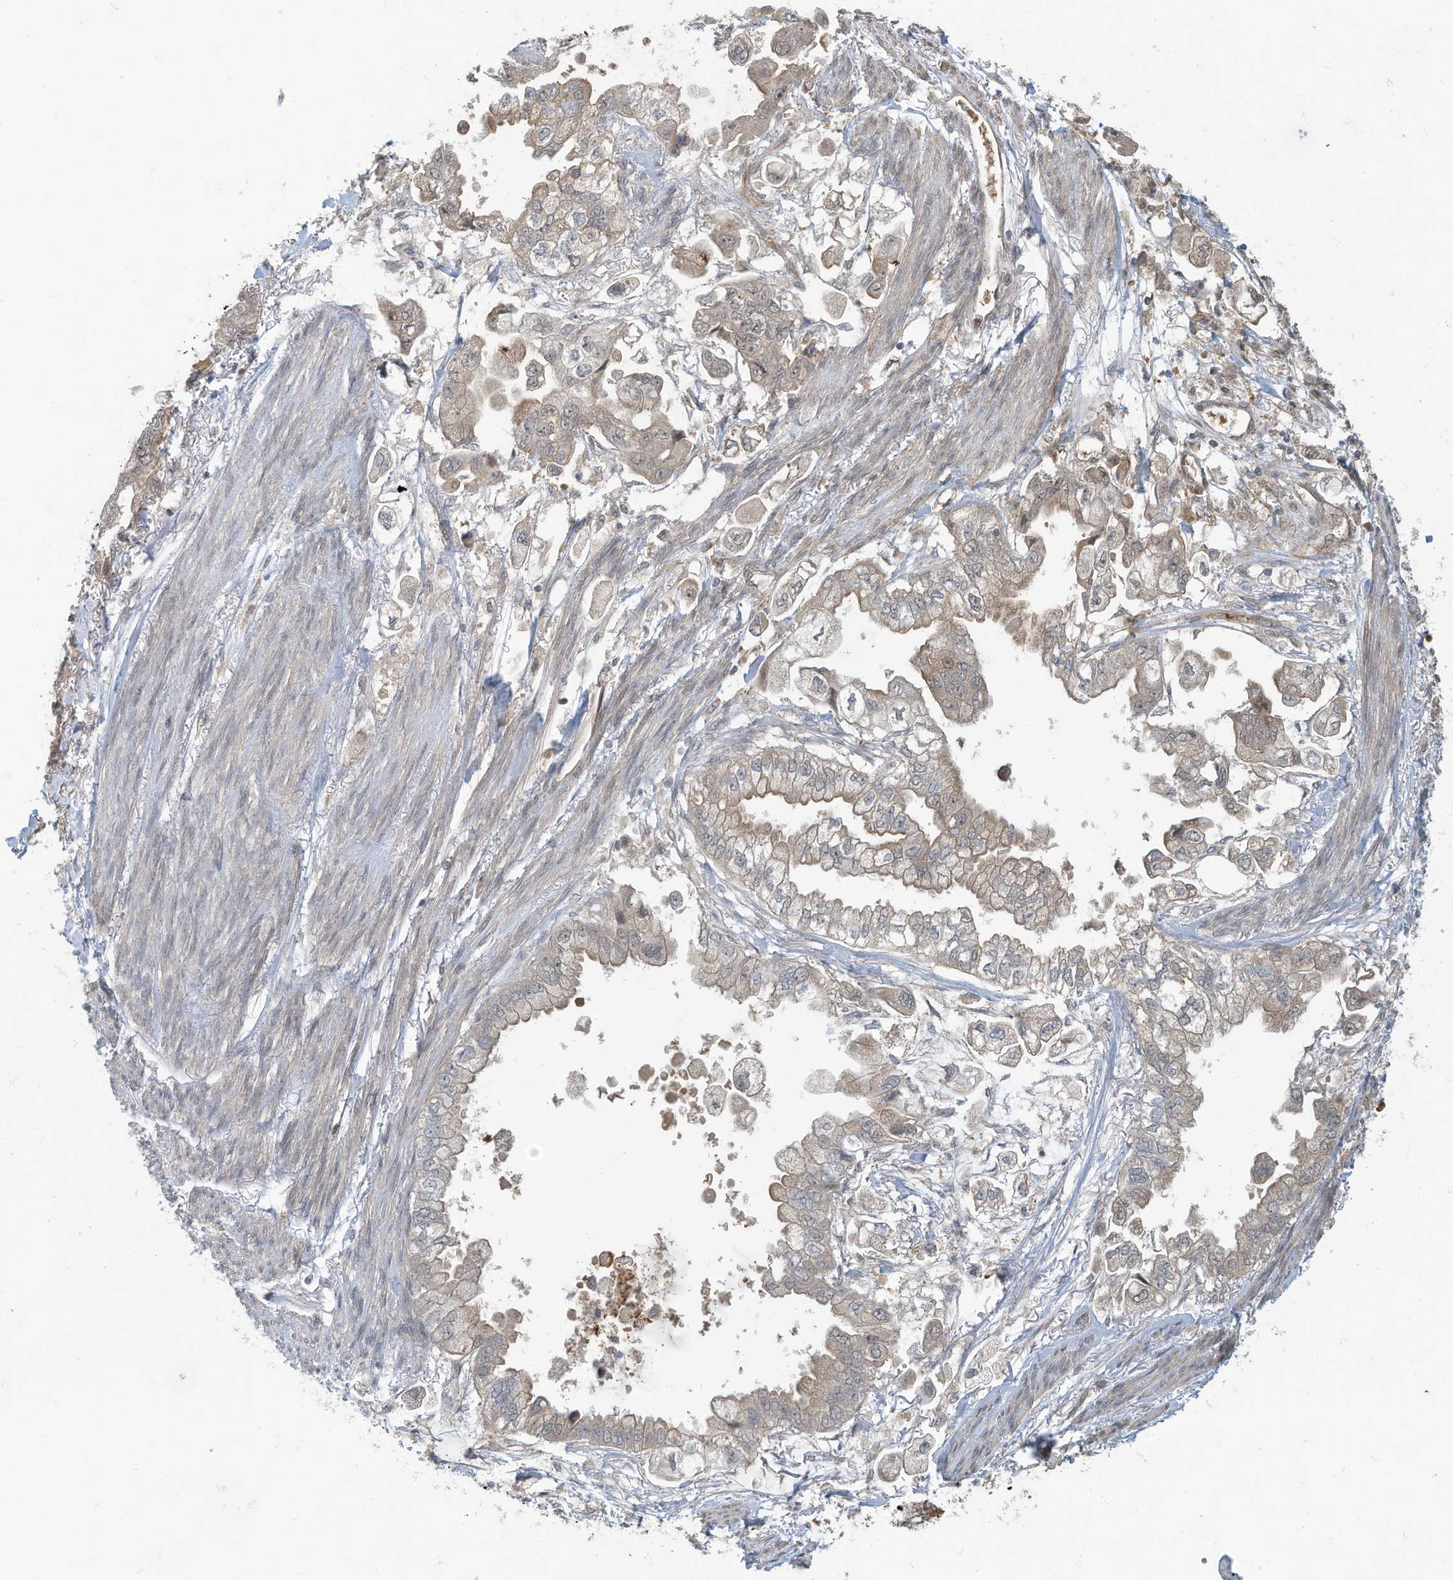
{"staining": {"intensity": "weak", "quantity": "<25%", "location": "cytoplasmic/membranous"}, "tissue": "stomach cancer", "cell_type": "Tumor cells", "image_type": "cancer", "snomed": [{"axis": "morphology", "description": "Adenocarcinoma, NOS"}, {"axis": "topography", "description": "Stomach"}], "caption": "Immunohistochemical staining of human adenocarcinoma (stomach) demonstrates no significant positivity in tumor cells. The staining is performed using DAB brown chromogen with nuclei counter-stained in using hematoxylin.", "gene": "ERI2", "patient": {"sex": "male", "age": 62}}